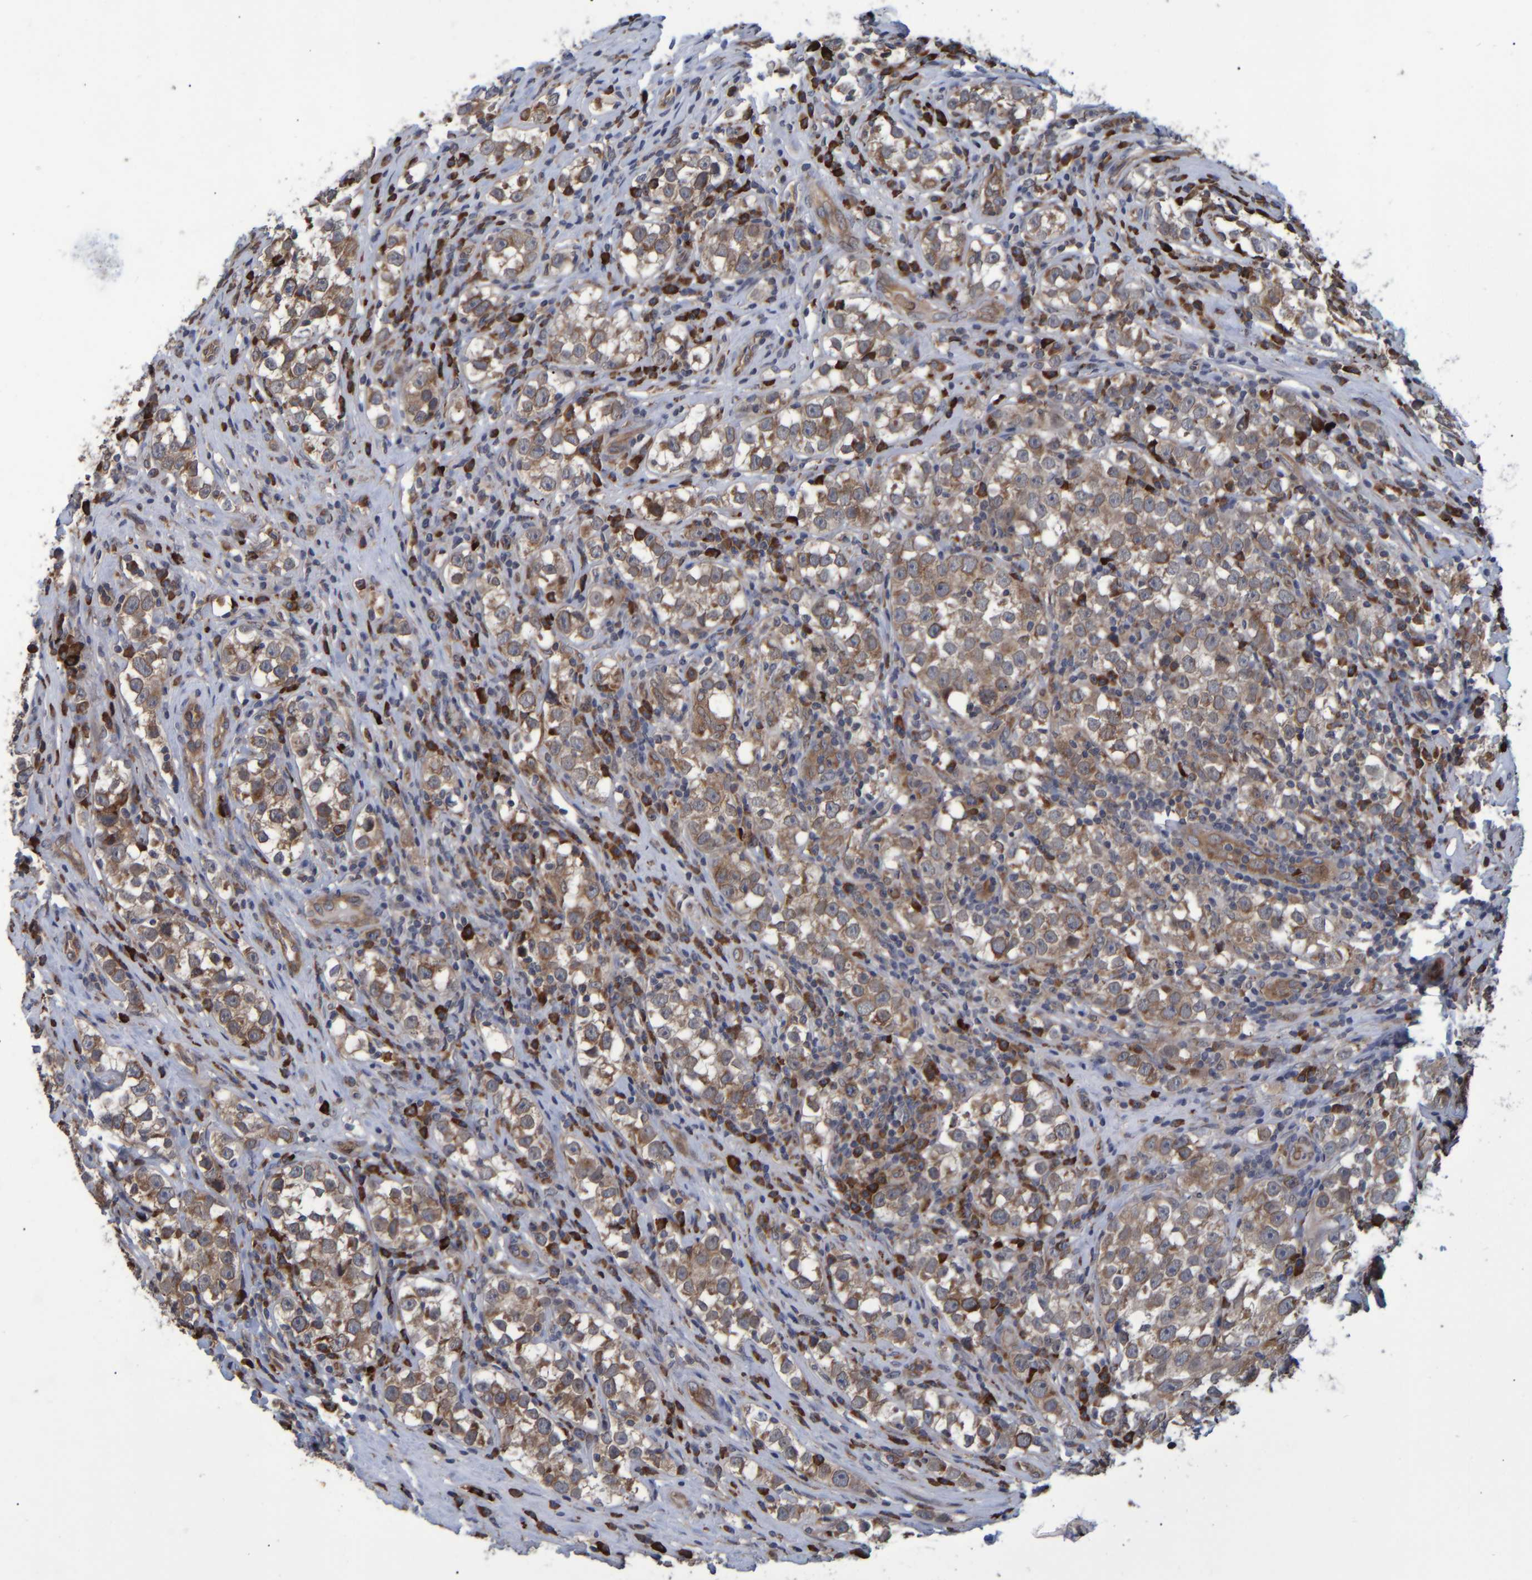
{"staining": {"intensity": "moderate", "quantity": ">75%", "location": "cytoplasmic/membranous"}, "tissue": "testis cancer", "cell_type": "Tumor cells", "image_type": "cancer", "snomed": [{"axis": "morphology", "description": "Normal tissue, NOS"}, {"axis": "morphology", "description": "Seminoma, NOS"}, {"axis": "topography", "description": "Testis"}], "caption": "A micrograph of human testis cancer stained for a protein exhibits moderate cytoplasmic/membranous brown staining in tumor cells.", "gene": "SPAG5", "patient": {"sex": "male", "age": 43}}